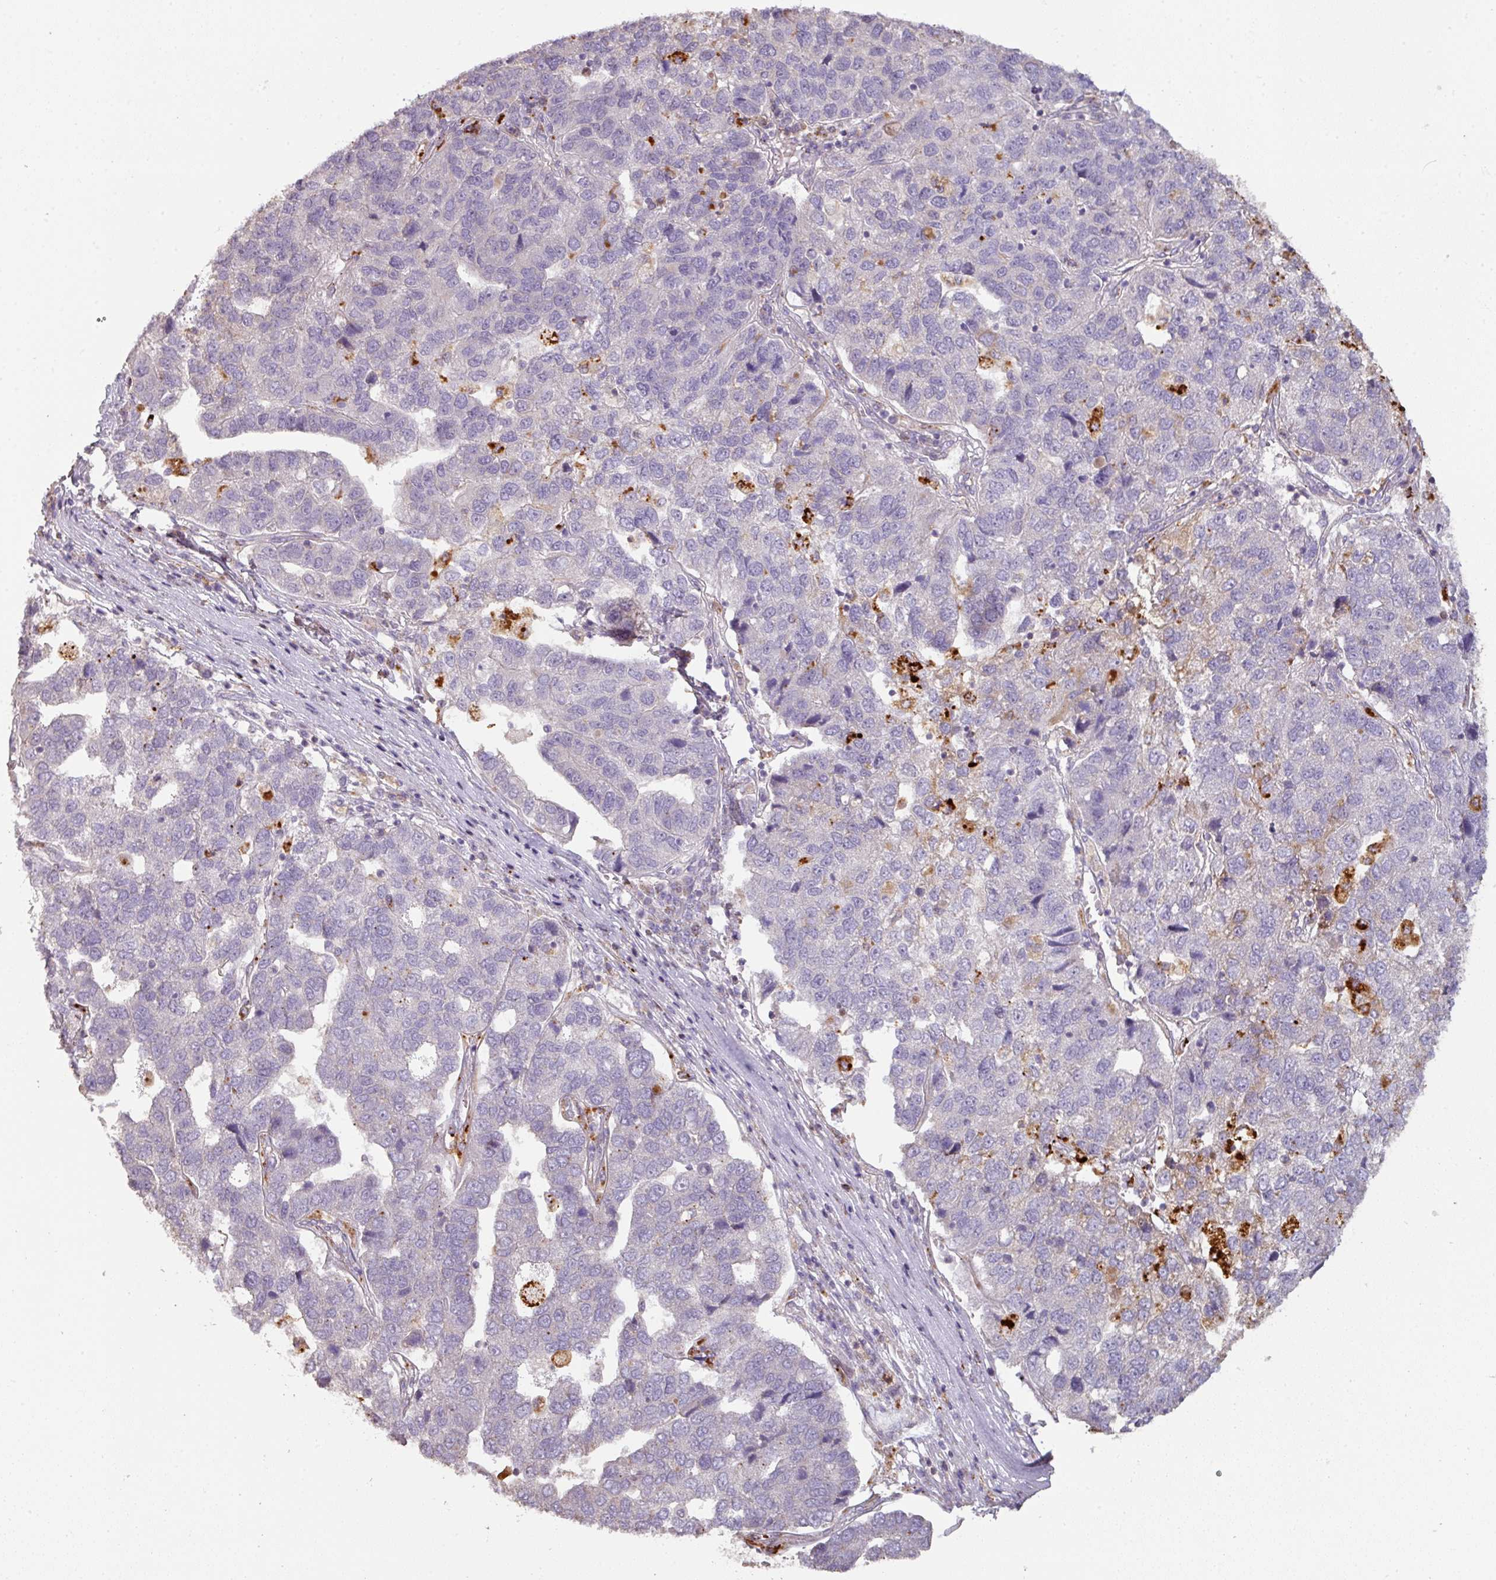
{"staining": {"intensity": "negative", "quantity": "none", "location": "none"}, "tissue": "pancreatic cancer", "cell_type": "Tumor cells", "image_type": "cancer", "snomed": [{"axis": "morphology", "description": "Adenocarcinoma, NOS"}, {"axis": "topography", "description": "Pancreas"}], "caption": "Protein analysis of pancreatic cancer (adenocarcinoma) reveals no significant positivity in tumor cells.", "gene": "CXCR5", "patient": {"sex": "female", "age": 61}}